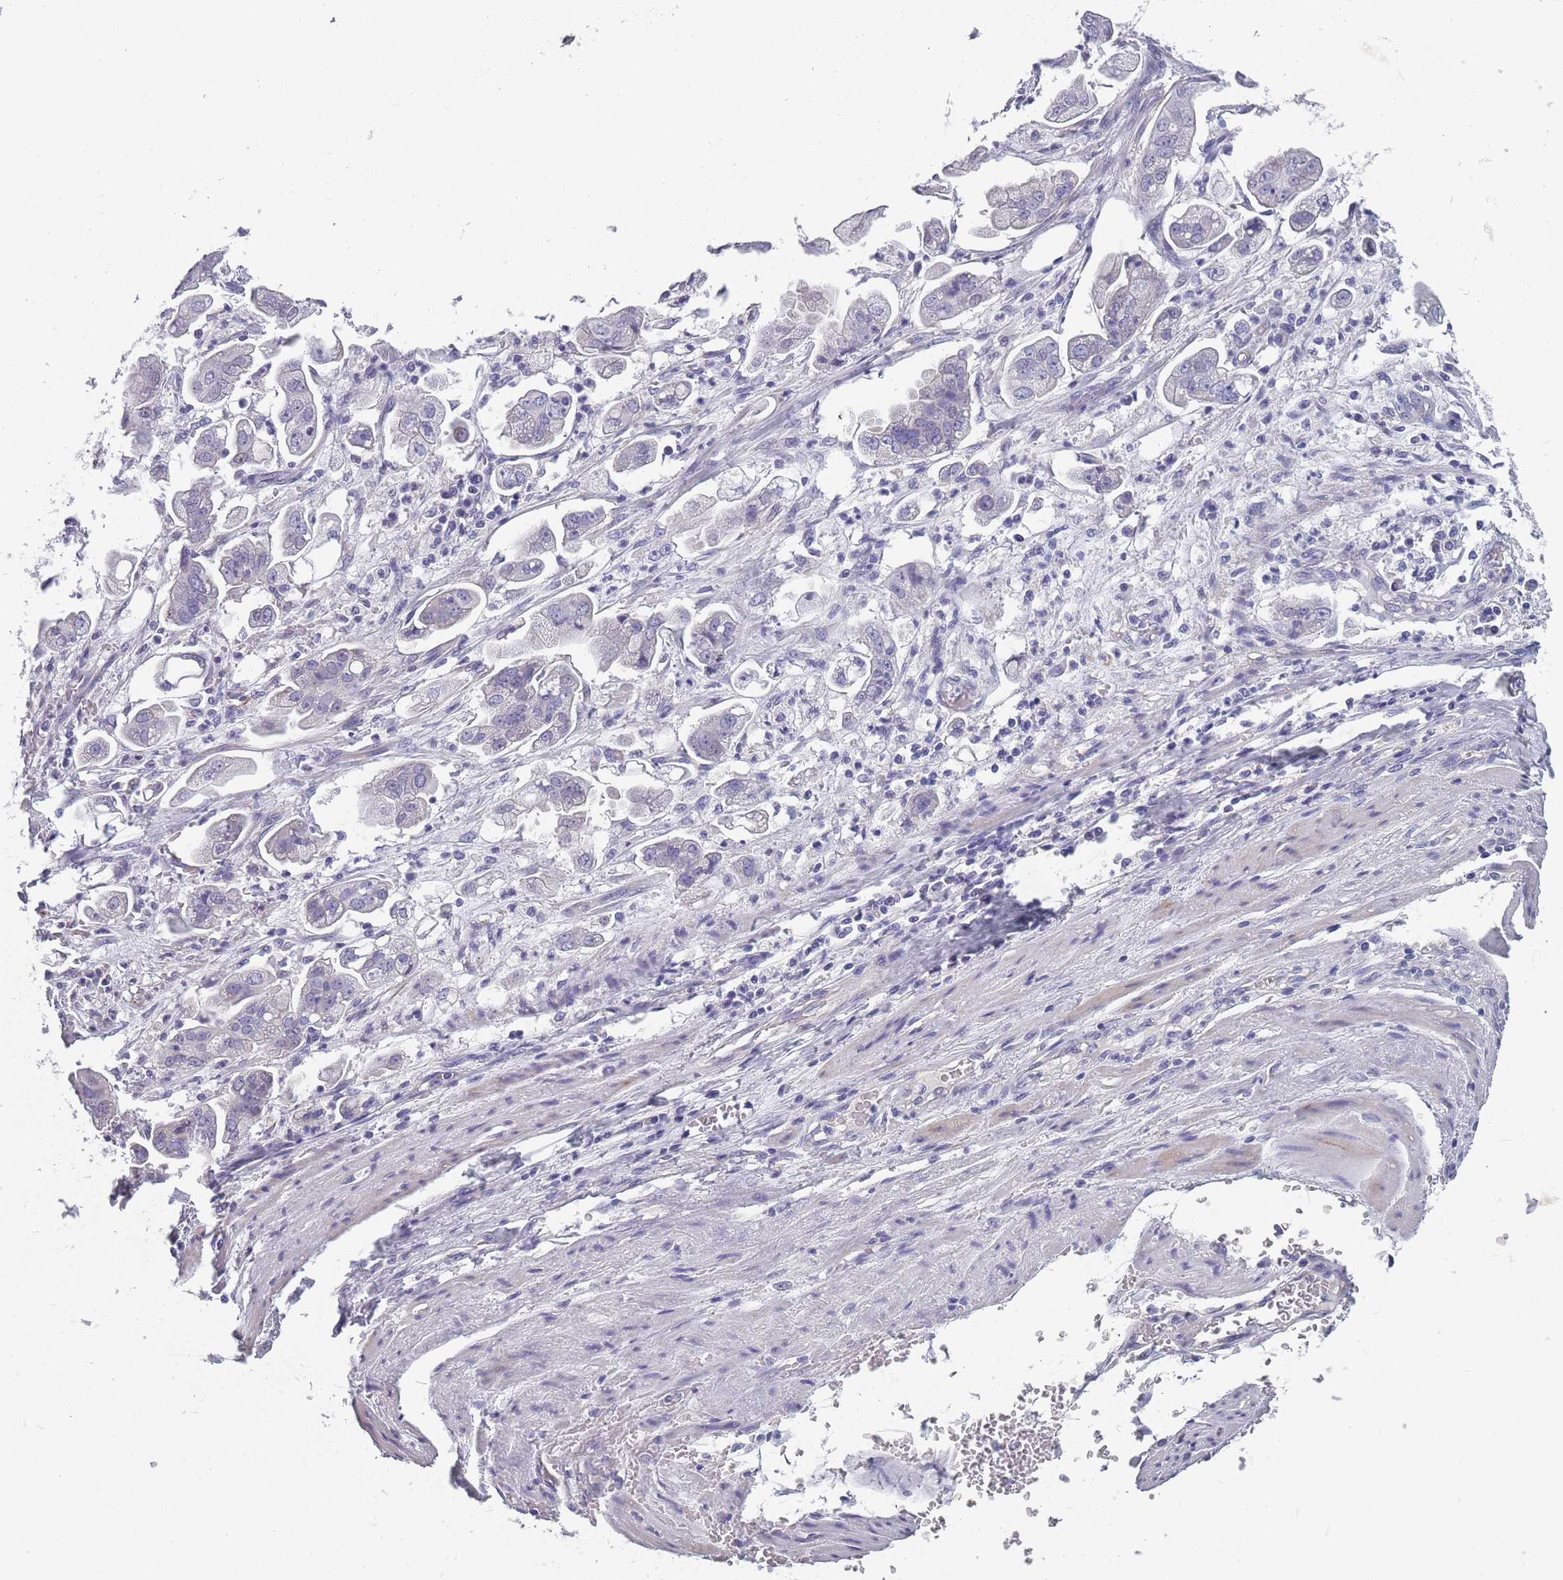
{"staining": {"intensity": "negative", "quantity": "none", "location": "none"}, "tissue": "stomach cancer", "cell_type": "Tumor cells", "image_type": "cancer", "snomed": [{"axis": "morphology", "description": "Adenocarcinoma, NOS"}, {"axis": "topography", "description": "Stomach"}], "caption": "Stomach cancer (adenocarcinoma) stained for a protein using immunohistochemistry (IHC) displays no staining tumor cells.", "gene": "OR4C5", "patient": {"sex": "male", "age": 62}}